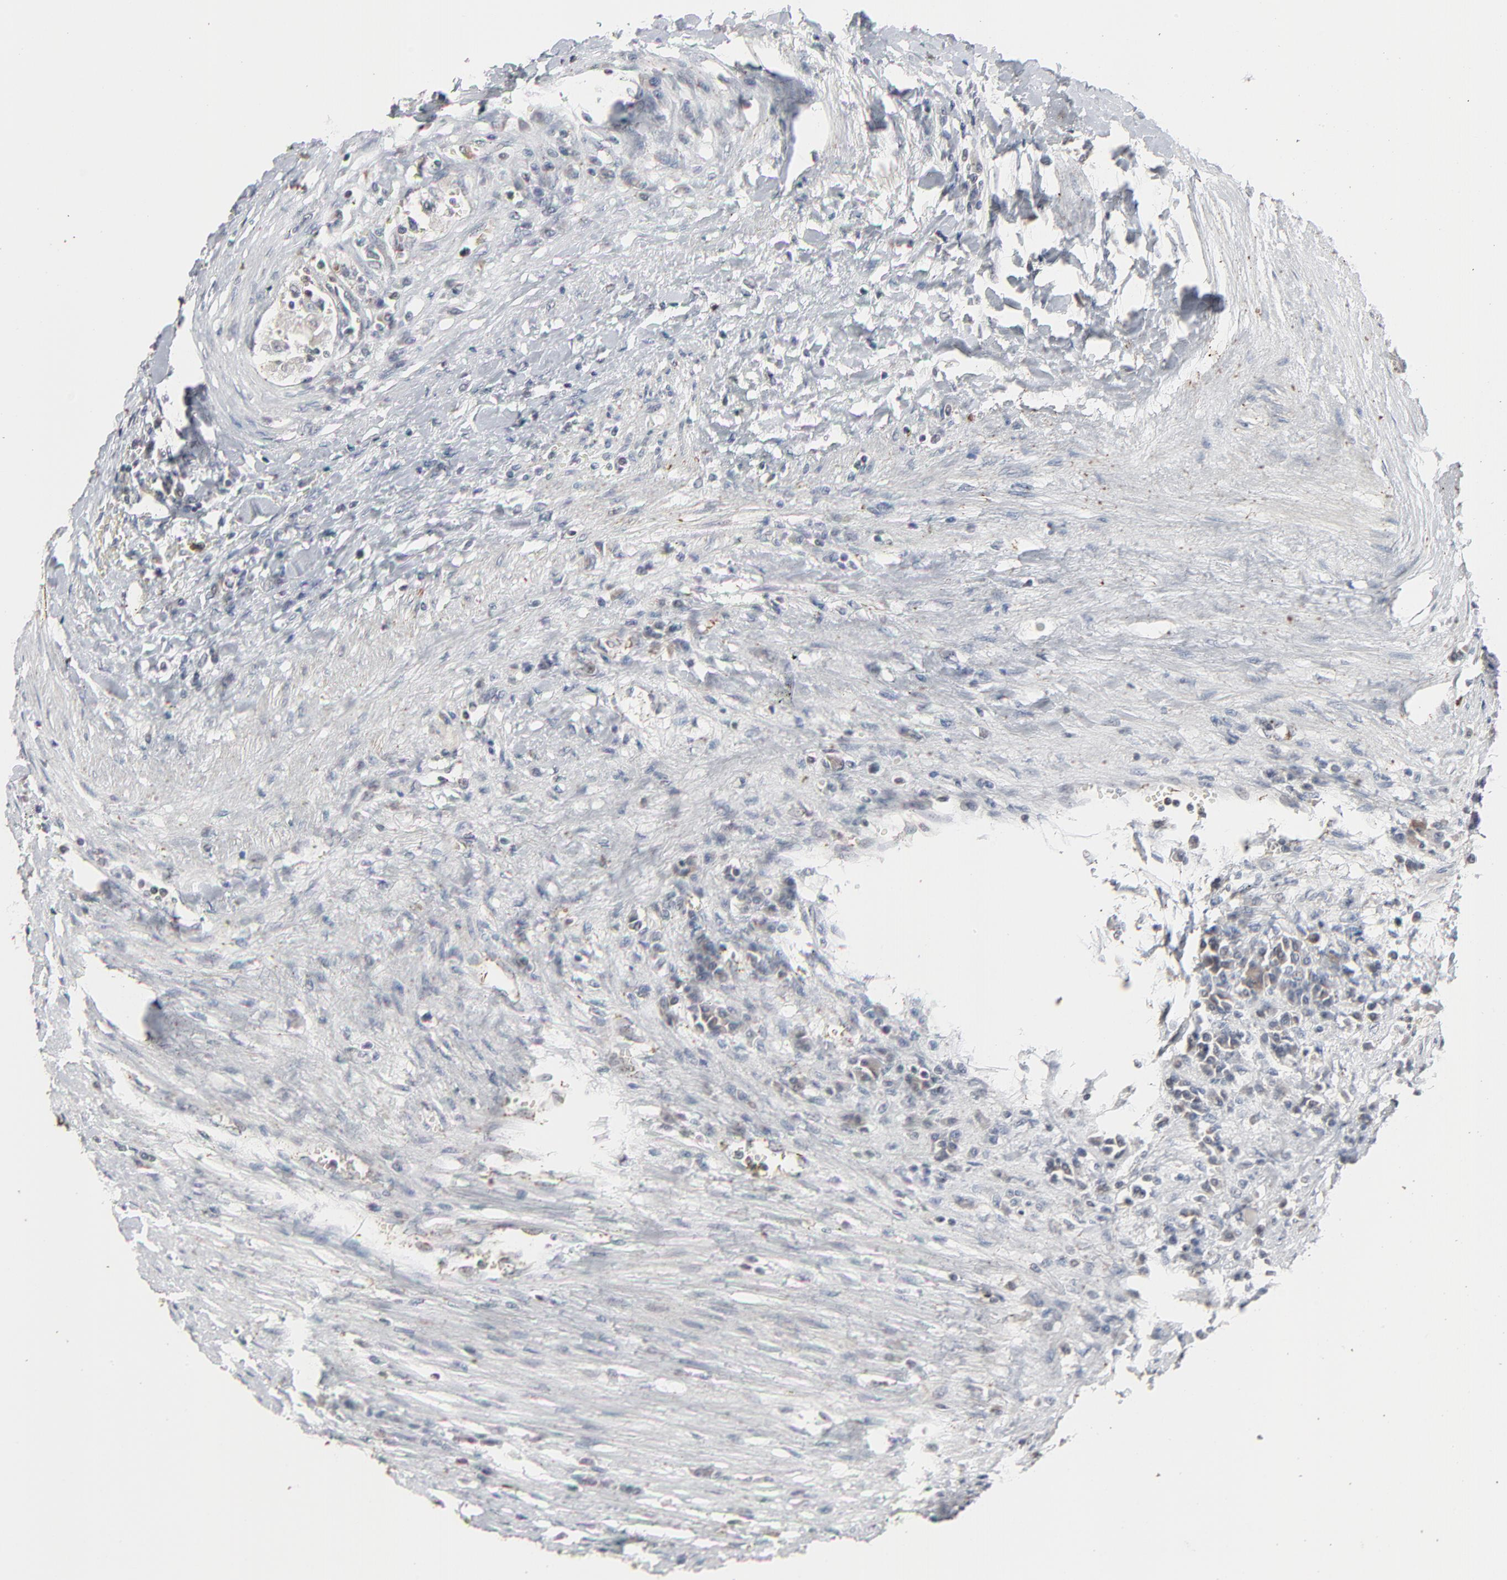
{"staining": {"intensity": "negative", "quantity": "none", "location": "none"}, "tissue": "renal cancer", "cell_type": "Tumor cells", "image_type": "cancer", "snomed": [{"axis": "morphology", "description": "Normal tissue, NOS"}, {"axis": "morphology", "description": "Adenocarcinoma, NOS"}, {"axis": "topography", "description": "Kidney"}], "caption": "This is an immunohistochemistry (IHC) histopathology image of adenocarcinoma (renal). There is no staining in tumor cells.", "gene": "ZNF419", "patient": {"sex": "male", "age": 71}}